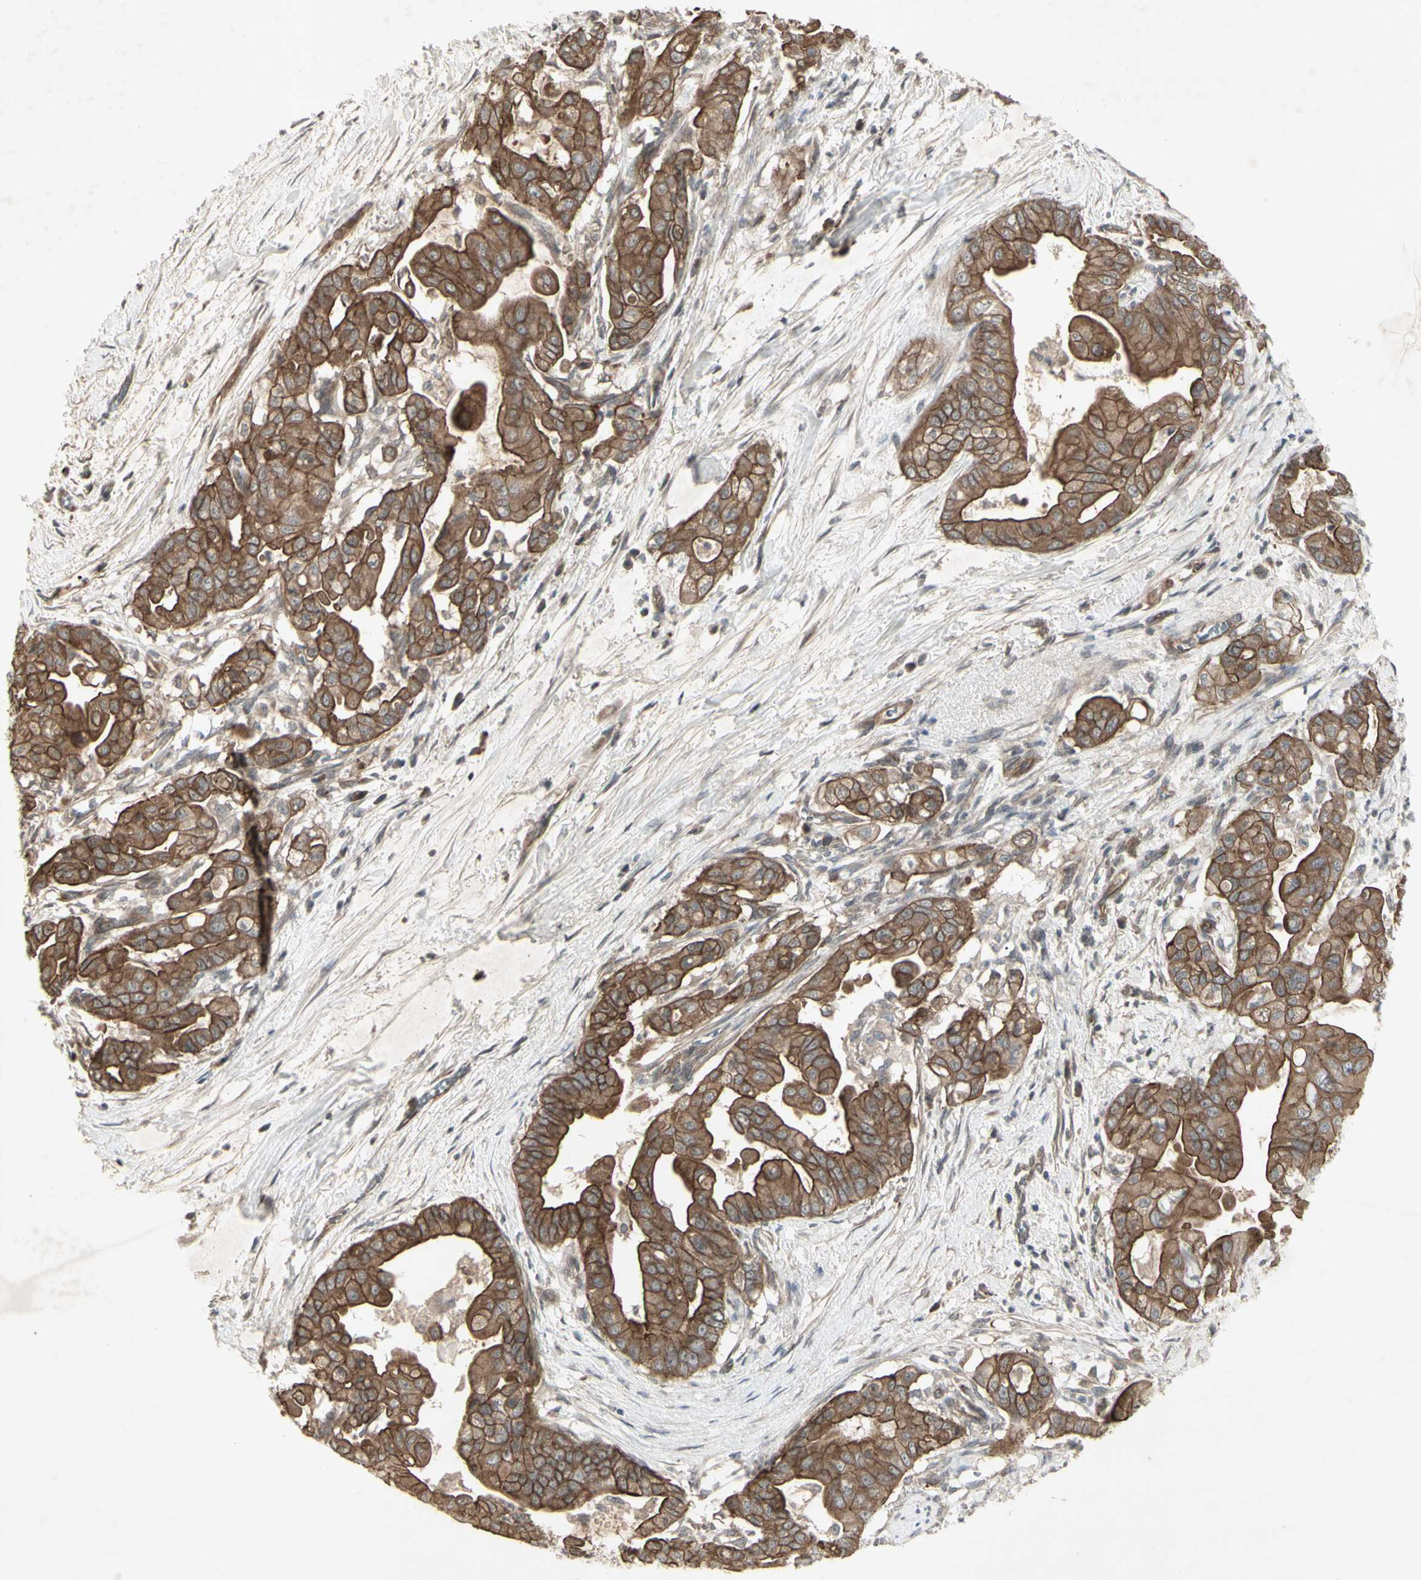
{"staining": {"intensity": "moderate", "quantity": ">75%", "location": "cytoplasmic/membranous"}, "tissue": "pancreatic cancer", "cell_type": "Tumor cells", "image_type": "cancer", "snomed": [{"axis": "morphology", "description": "Adenocarcinoma, NOS"}, {"axis": "topography", "description": "Pancreas"}], "caption": "This image displays immunohistochemistry (IHC) staining of pancreatic cancer (adenocarcinoma), with medium moderate cytoplasmic/membranous staining in about >75% of tumor cells.", "gene": "JAG1", "patient": {"sex": "female", "age": 75}}